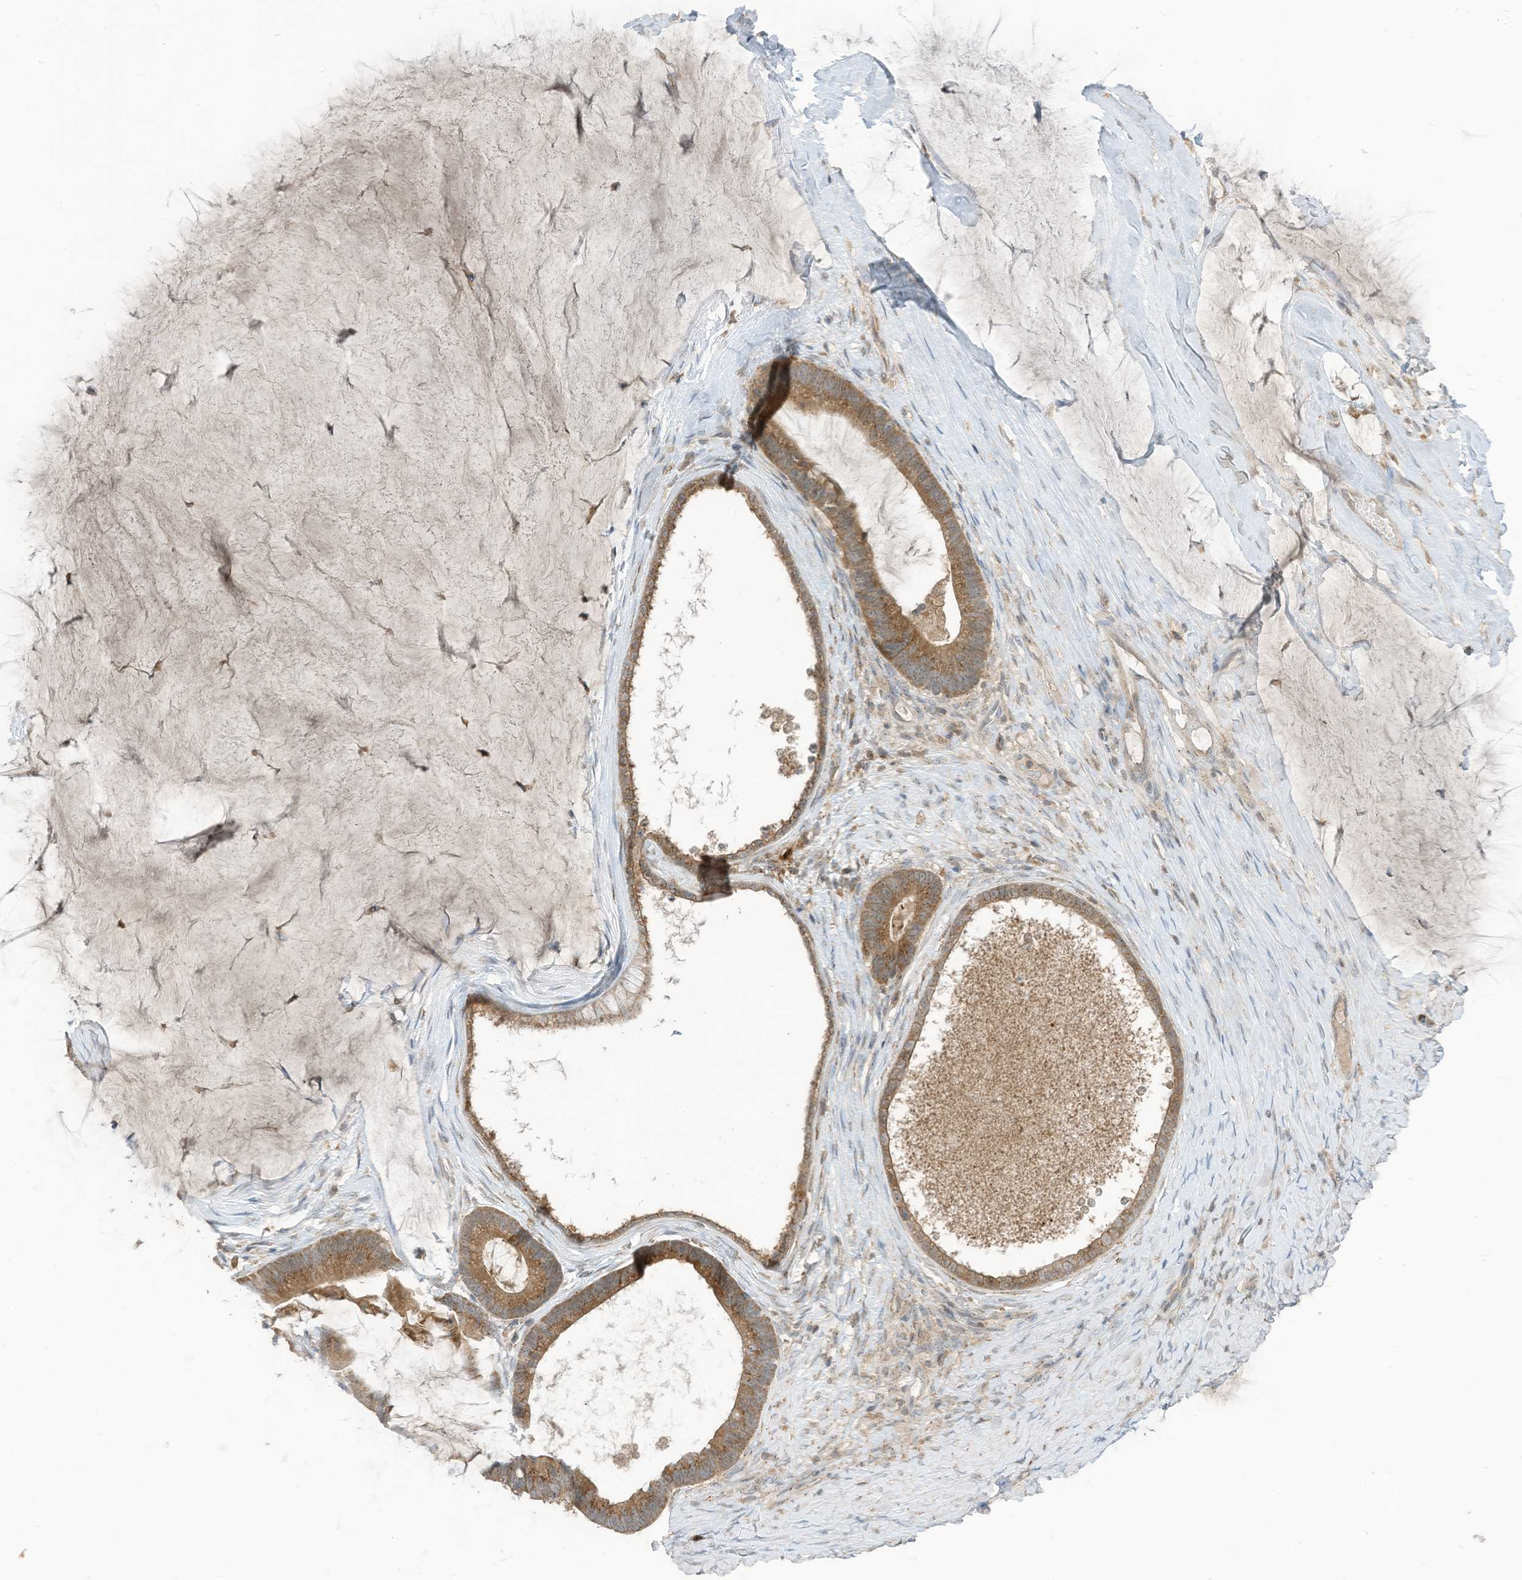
{"staining": {"intensity": "moderate", "quantity": ">75%", "location": "cytoplasmic/membranous"}, "tissue": "ovarian cancer", "cell_type": "Tumor cells", "image_type": "cancer", "snomed": [{"axis": "morphology", "description": "Cystadenocarcinoma, mucinous, NOS"}, {"axis": "topography", "description": "Ovary"}], "caption": "Immunohistochemistry (IHC) photomicrograph of neoplastic tissue: ovarian mucinous cystadenocarcinoma stained using IHC displays medium levels of moderate protein expression localized specifically in the cytoplasmic/membranous of tumor cells, appearing as a cytoplasmic/membranous brown color.", "gene": "PARVG", "patient": {"sex": "female", "age": 61}}